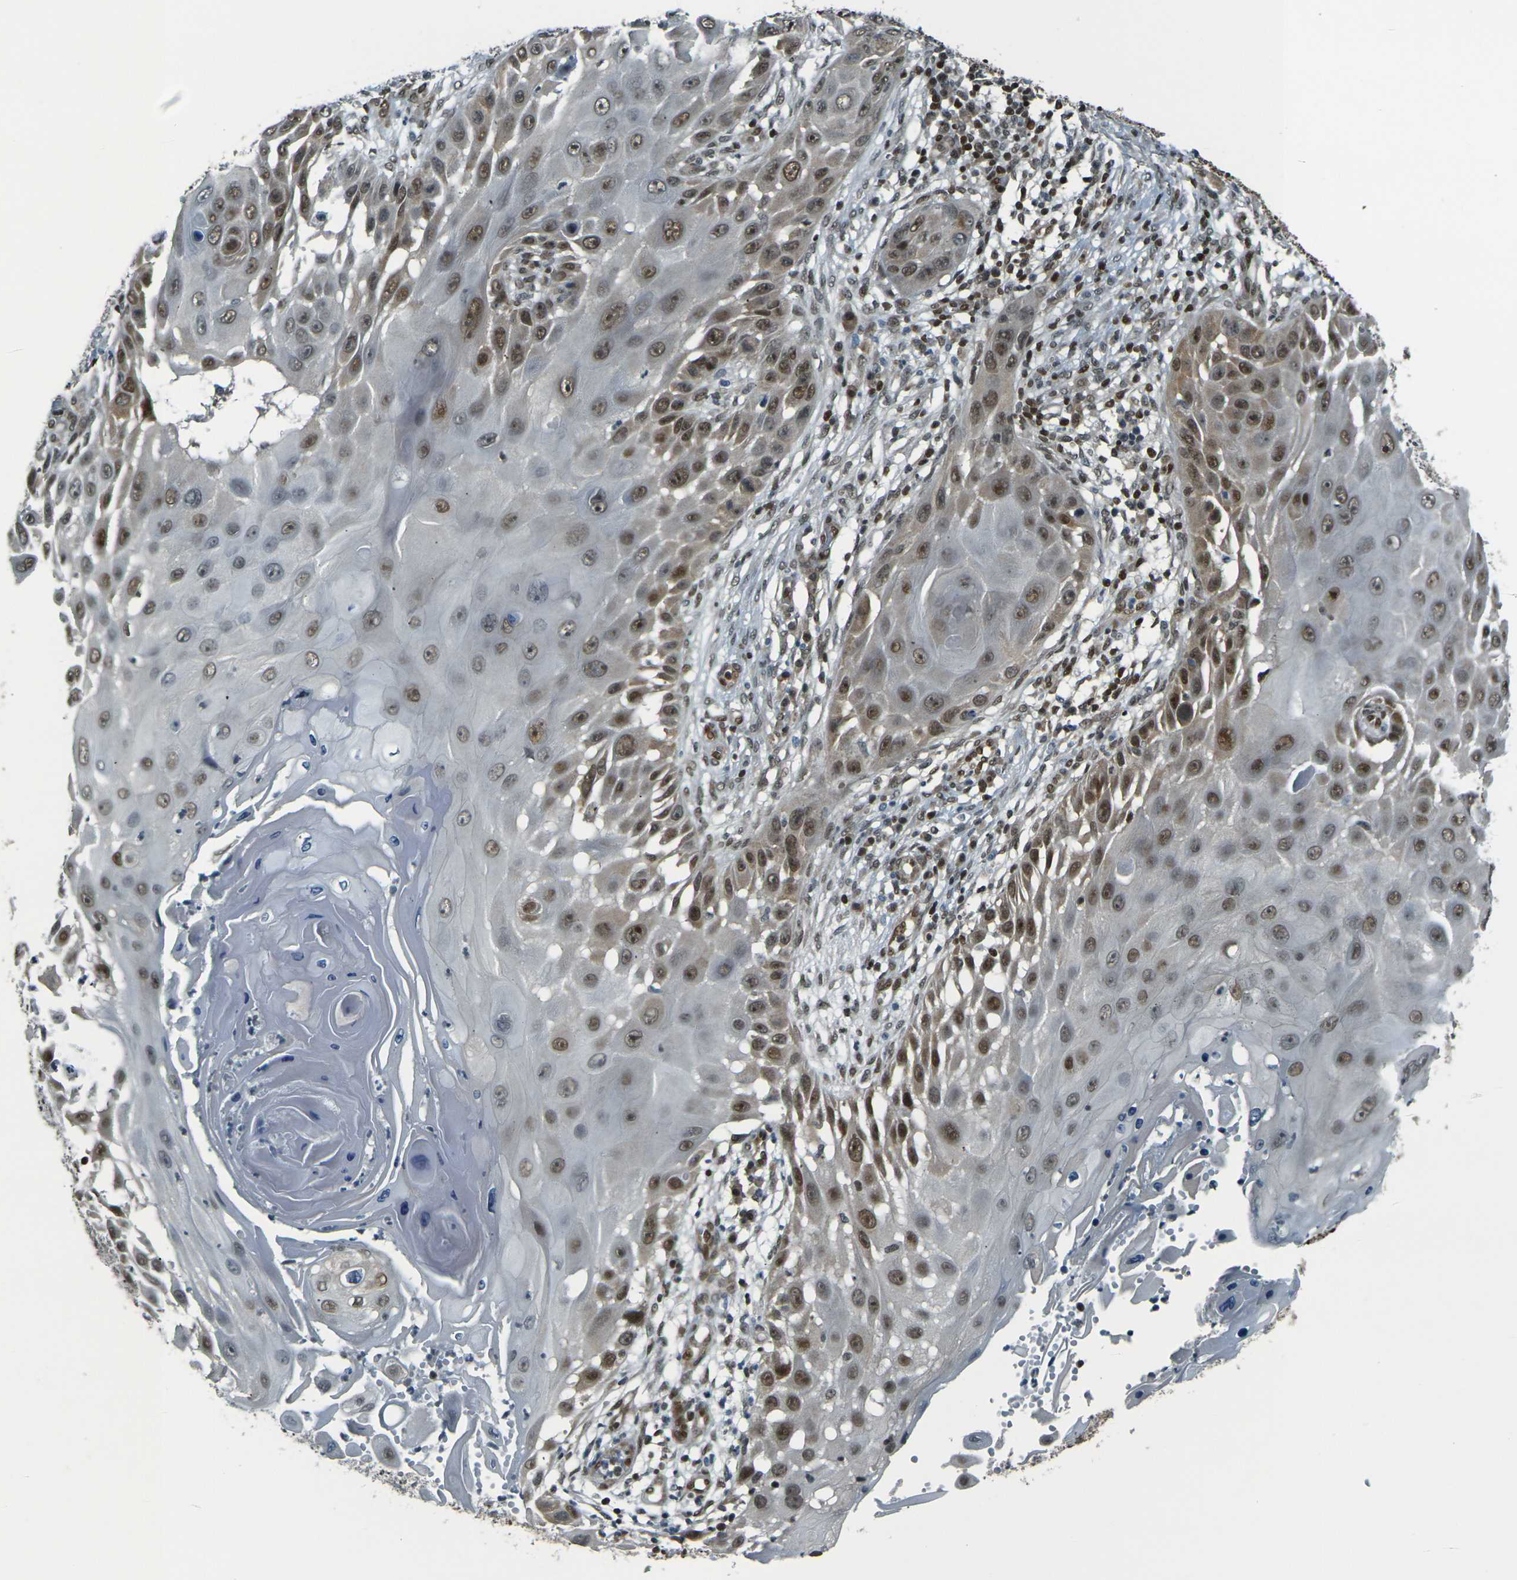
{"staining": {"intensity": "strong", "quantity": ">75%", "location": "nuclear"}, "tissue": "skin cancer", "cell_type": "Tumor cells", "image_type": "cancer", "snomed": [{"axis": "morphology", "description": "Squamous cell carcinoma, NOS"}, {"axis": "topography", "description": "Skin"}], "caption": "Squamous cell carcinoma (skin) stained with a protein marker shows strong staining in tumor cells.", "gene": "NHEJ1", "patient": {"sex": "female", "age": 44}}